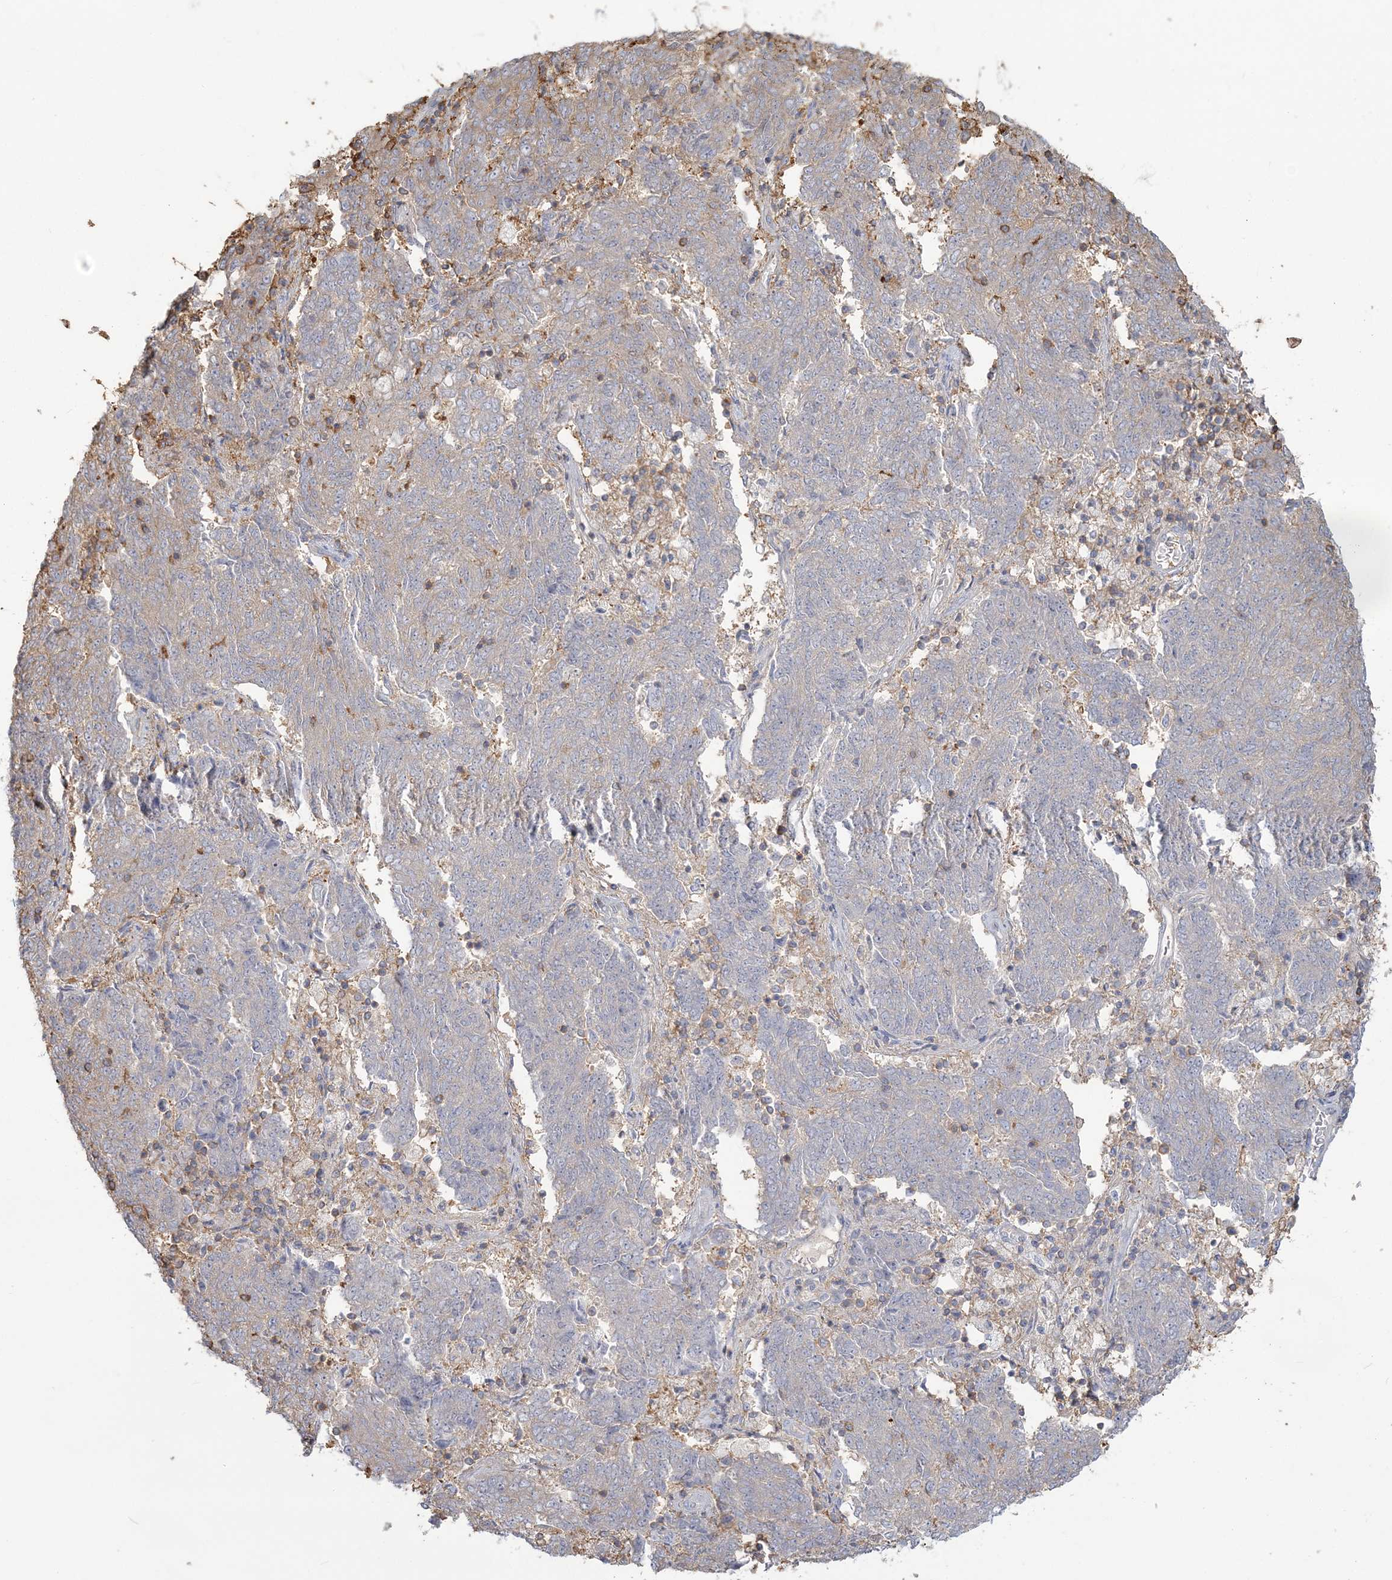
{"staining": {"intensity": "weak", "quantity": "<25%", "location": "cytoplasmic/membranous"}, "tissue": "endometrial cancer", "cell_type": "Tumor cells", "image_type": "cancer", "snomed": [{"axis": "morphology", "description": "Adenocarcinoma, NOS"}, {"axis": "topography", "description": "Endometrium"}], "caption": "Immunohistochemistry histopathology image of endometrial cancer (adenocarcinoma) stained for a protein (brown), which displays no expression in tumor cells. (DAB immunohistochemistry with hematoxylin counter stain).", "gene": "ANKS1A", "patient": {"sex": "female", "age": 80}}